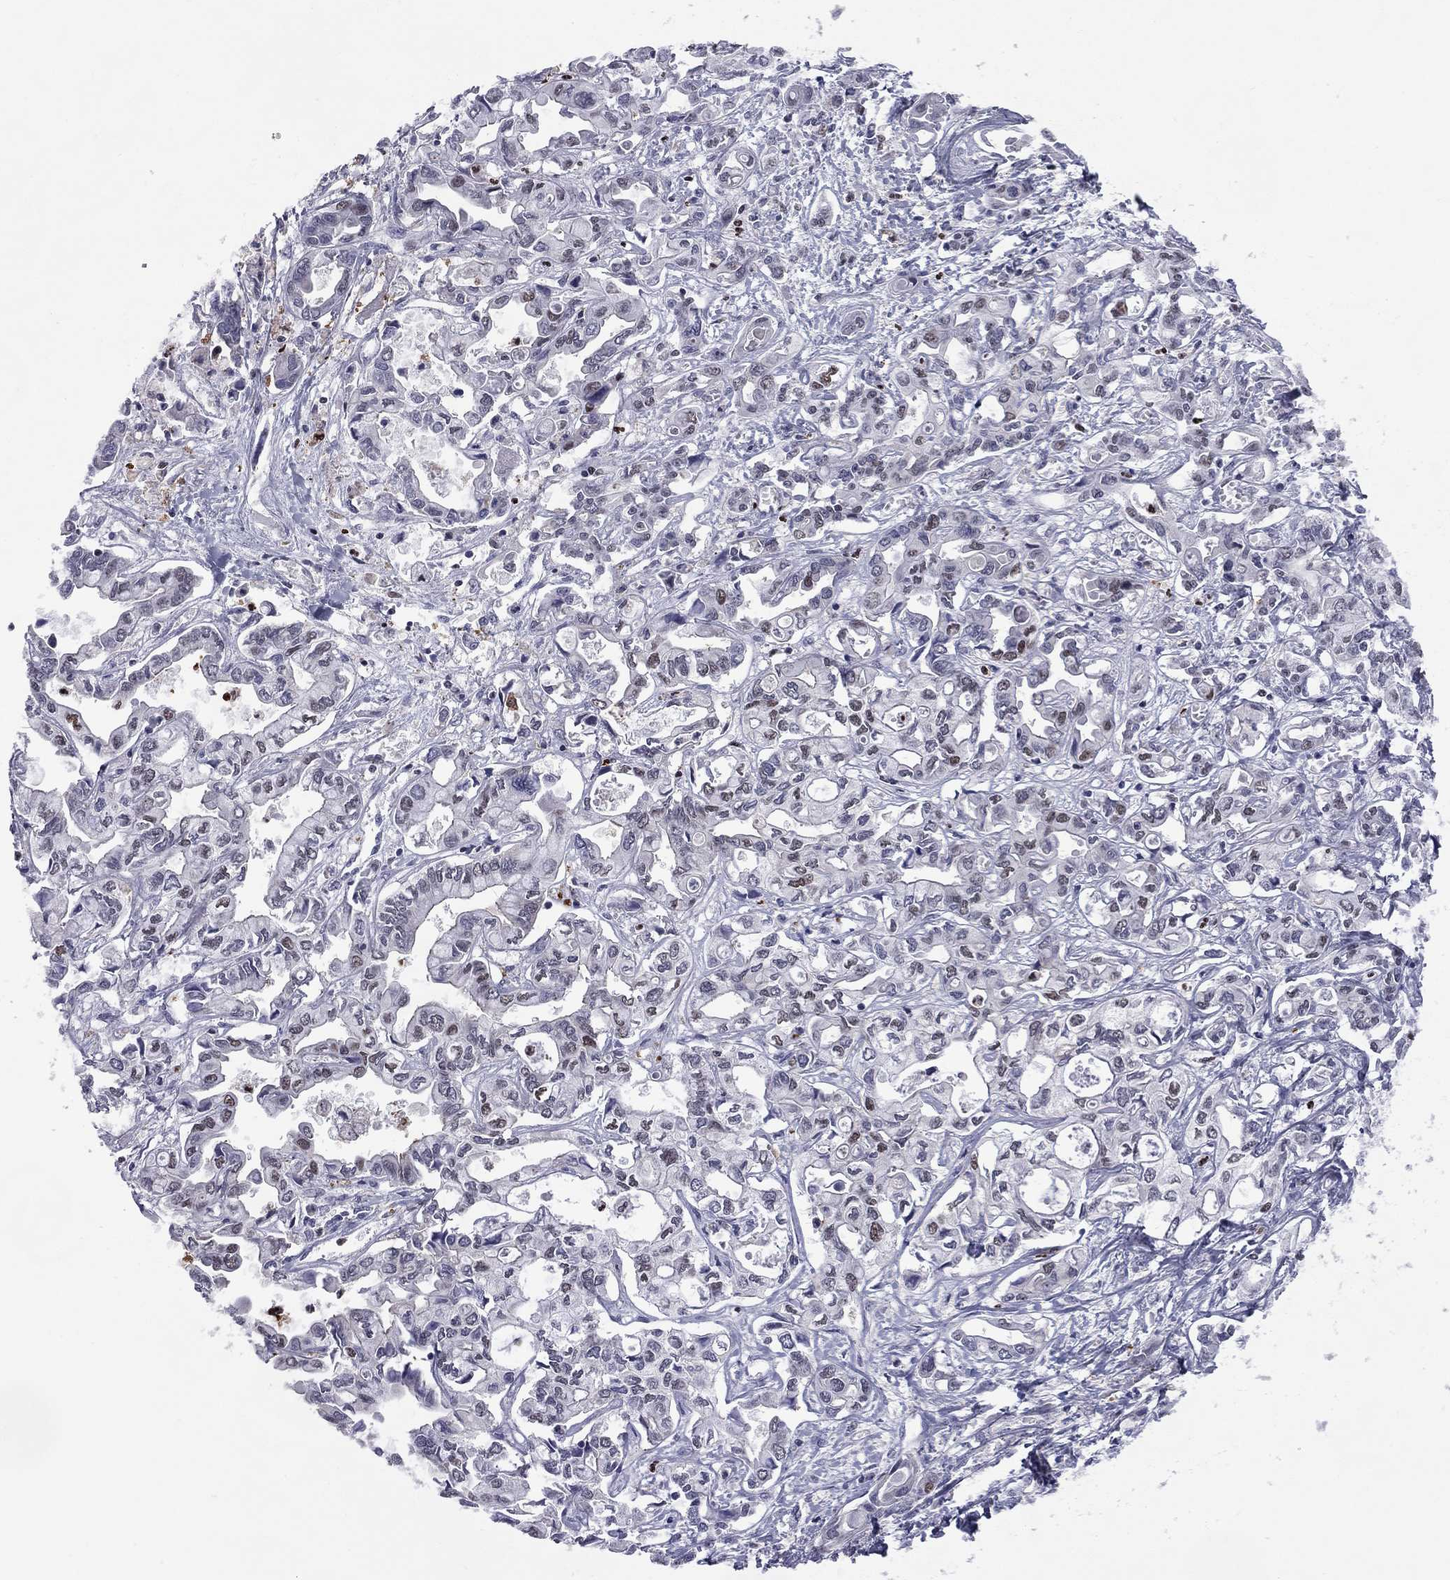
{"staining": {"intensity": "negative", "quantity": "none", "location": "none"}, "tissue": "liver cancer", "cell_type": "Tumor cells", "image_type": "cancer", "snomed": [{"axis": "morphology", "description": "Cholangiocarcinoma"}, {"axis": "topography", "description": "Liver"}], "caption": "This is an immunohistochemistry histopathology image of cholangiocarcinoma (liver). There is no positivity in tumor cells.", "gene": "PCGF3", "patient": {"sex": "female", "age": 64}}